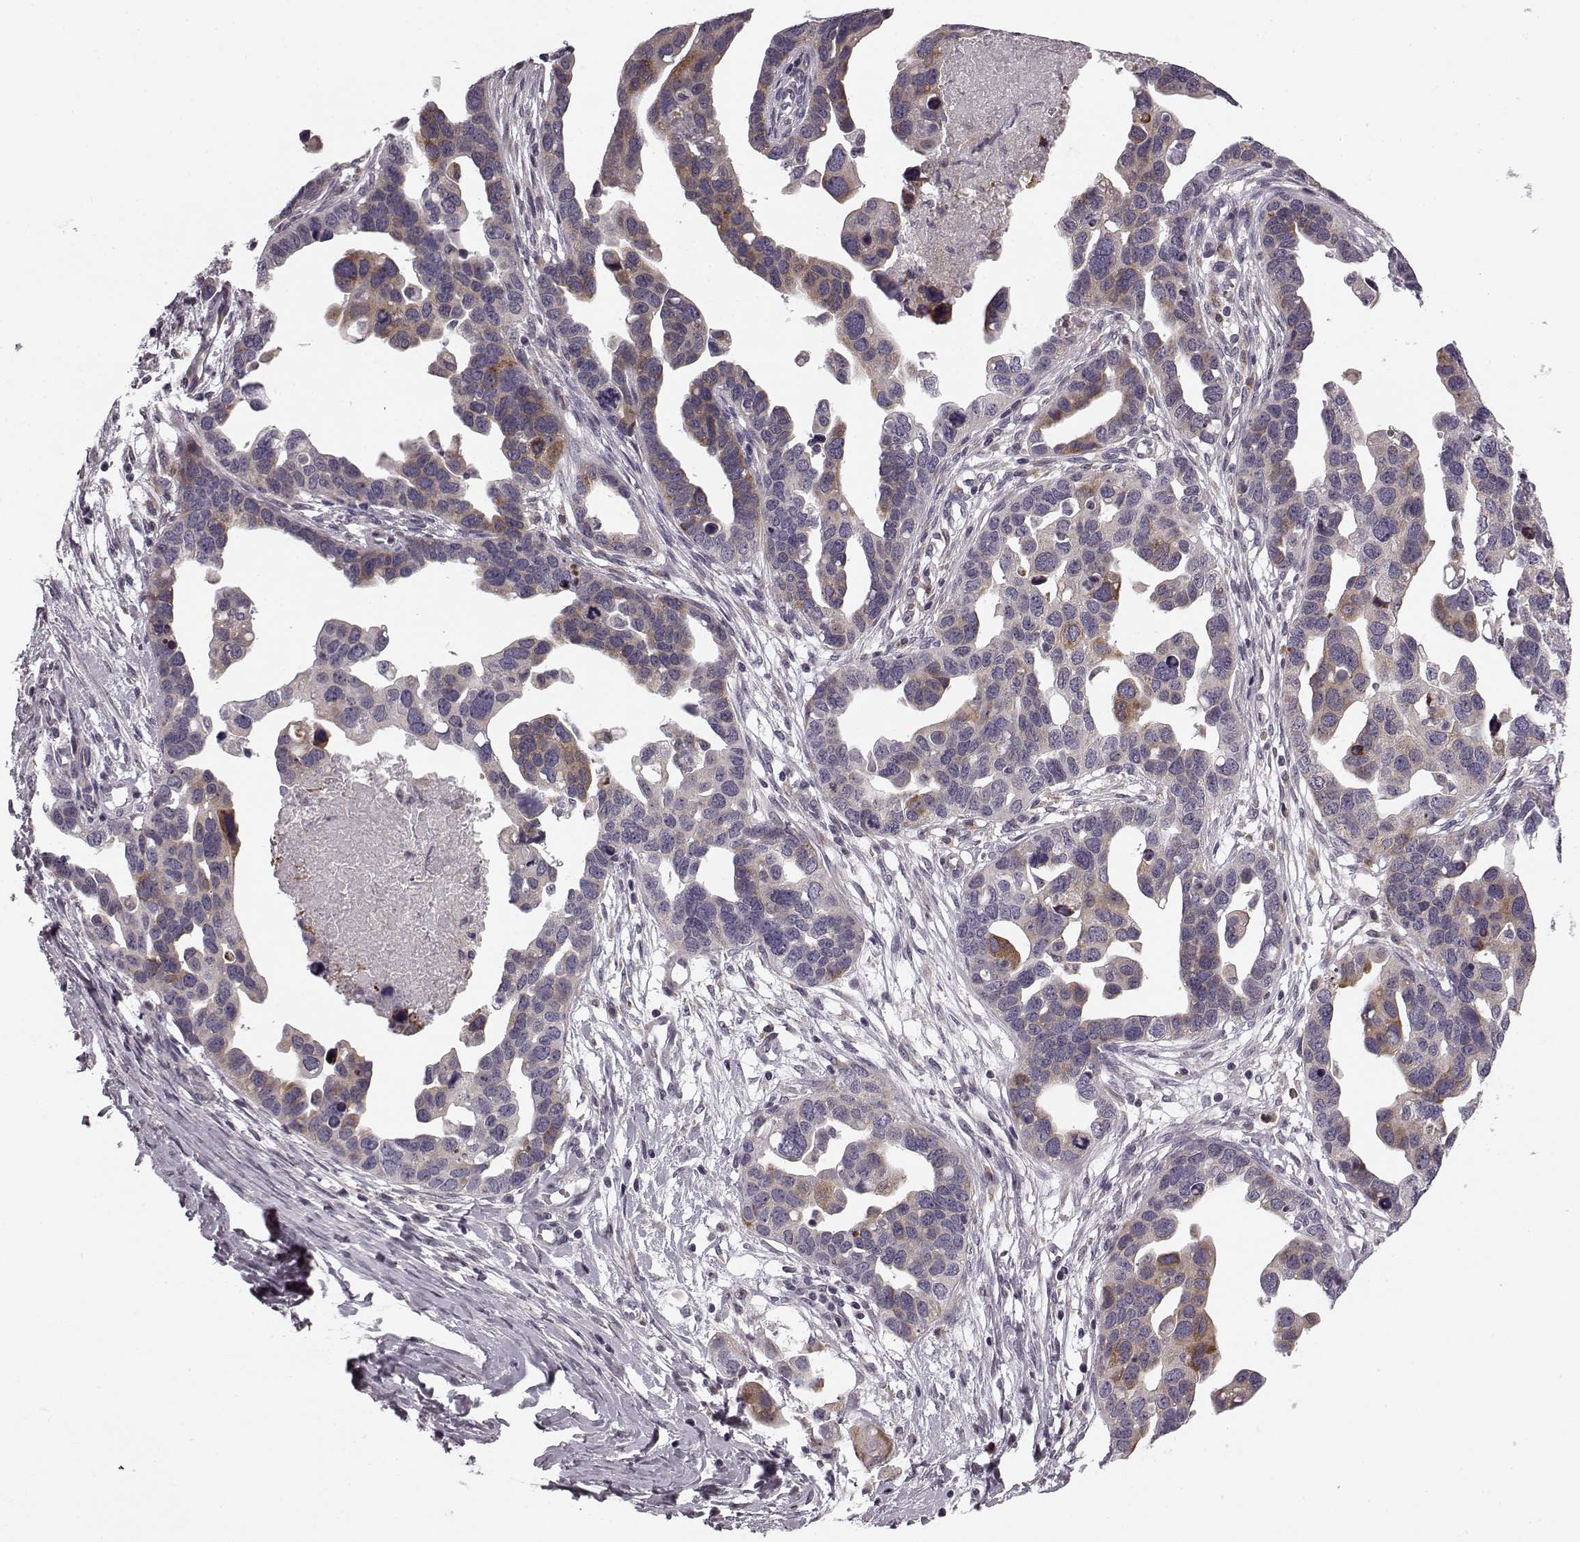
{"staining": {"intensity": "moderate", "quantity": "<25%", "location": "cytoplasmic/membranous"}, "tissue": "ovarian cancer", "cell_type": "Tumor cells", "image_type": "cancer", "snomed": [{"axis": "morphology", "description": "Cystadenocarcinoma, serous, NOS"}, {"axis": "topography", "description": "Ovary"}], "caption": "A low amount of moderate cytoplasmic/membranous expression is seen in about <25% of tumor cells in ovarian cancer (serous cystadenocarcinoma) tissue.", "gene": "FAM234B", "patient": {"sex": "female", "age": 54}}